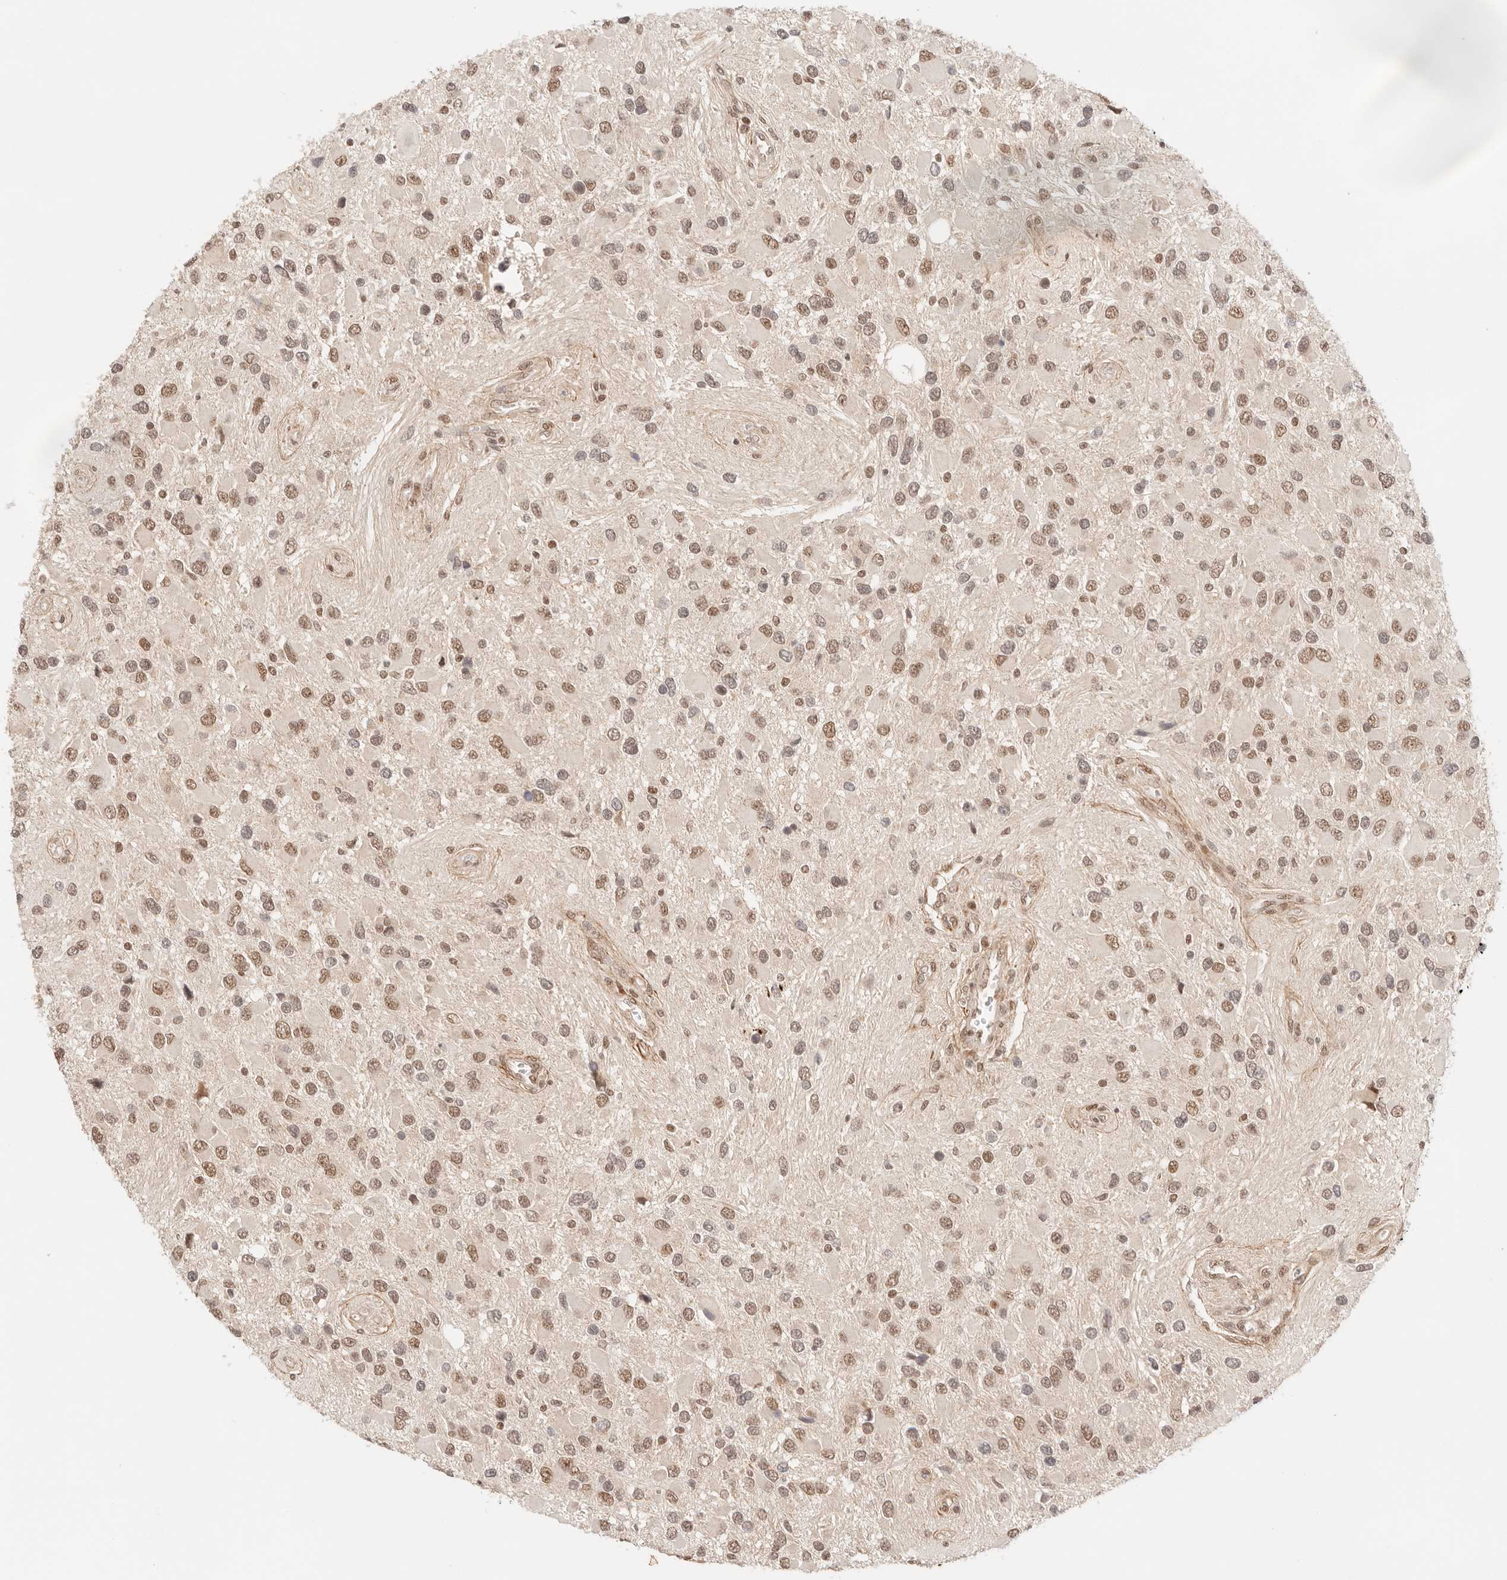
{"staining": {"intensity": "moderate", "quantity": ">75%", "location": "nuclear"}, "tissue": "glioma", "cell_type": "Tumor cells", "image_type": "cancer", "snomed": [{"axis": "morphology", "description": "Glioma, malignant, High grade"}, {"axis": "topography", "description": "Brain"}], "caption": "Glioma stained for a protein shows moderate nuclear positivity in tumor cells. The protein is stained brown, and the nuclei are stained in blue (DAB IHC with brightfield microscopy, high magnification).", "gene": "GTF2E2", "patient": {"sex": "male", "age": 53}}